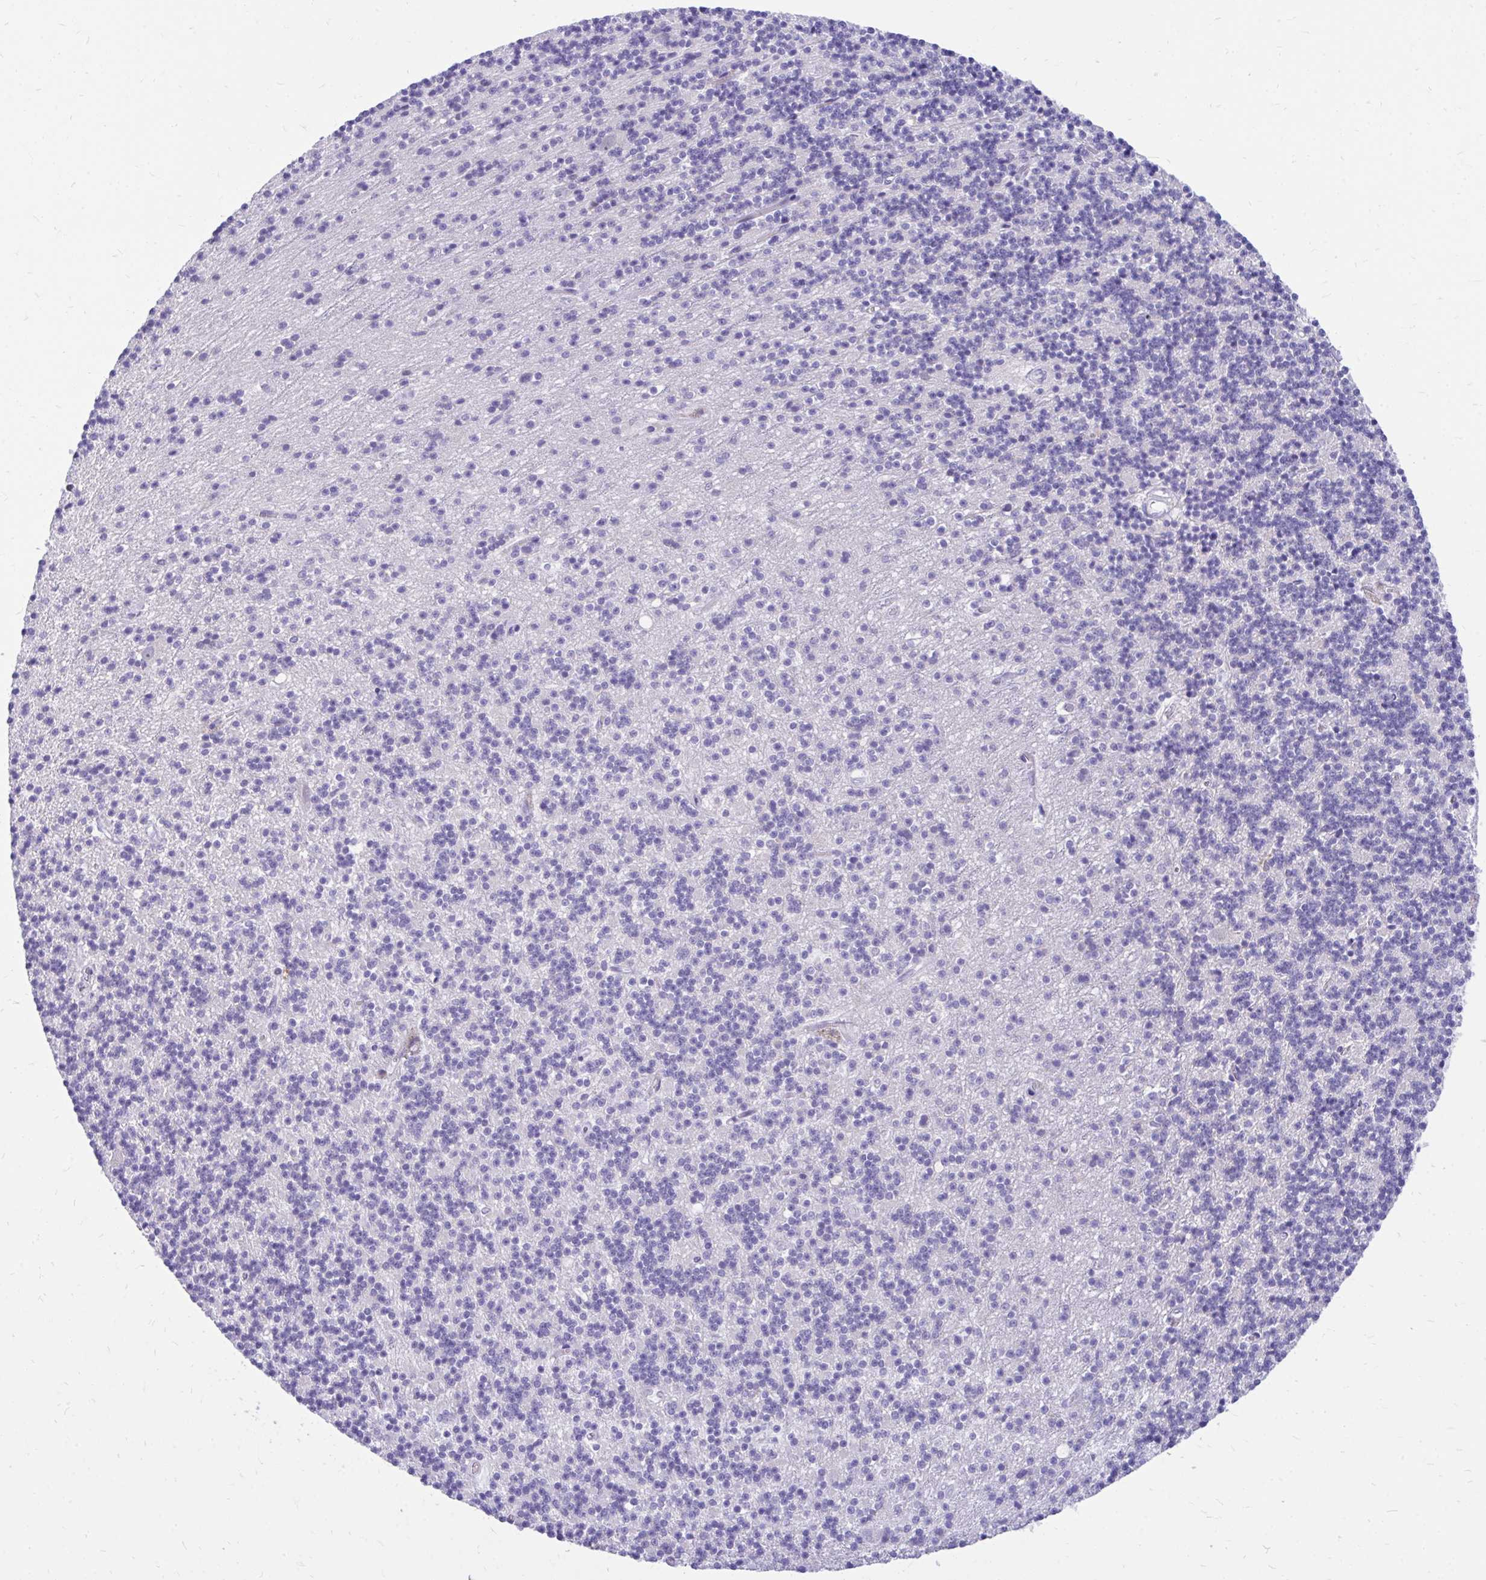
{"staining": {"intensity": "negative", "quantity": "none", "location": "none"}, "tissue": "cerebellum", "cell_type": "Cells in granular layer", "image_type": "normal", "snomed": [{"axis": "morphology", "description": "Normal tissue, NOS"}, {"axis": "topography", "description": "Cerebellum"}], "caption": "There is no significant expression in cells in granular layer of cerebellum.", "gene": "GLB1L2", "patient": {"sex": "male", "age": 54}}